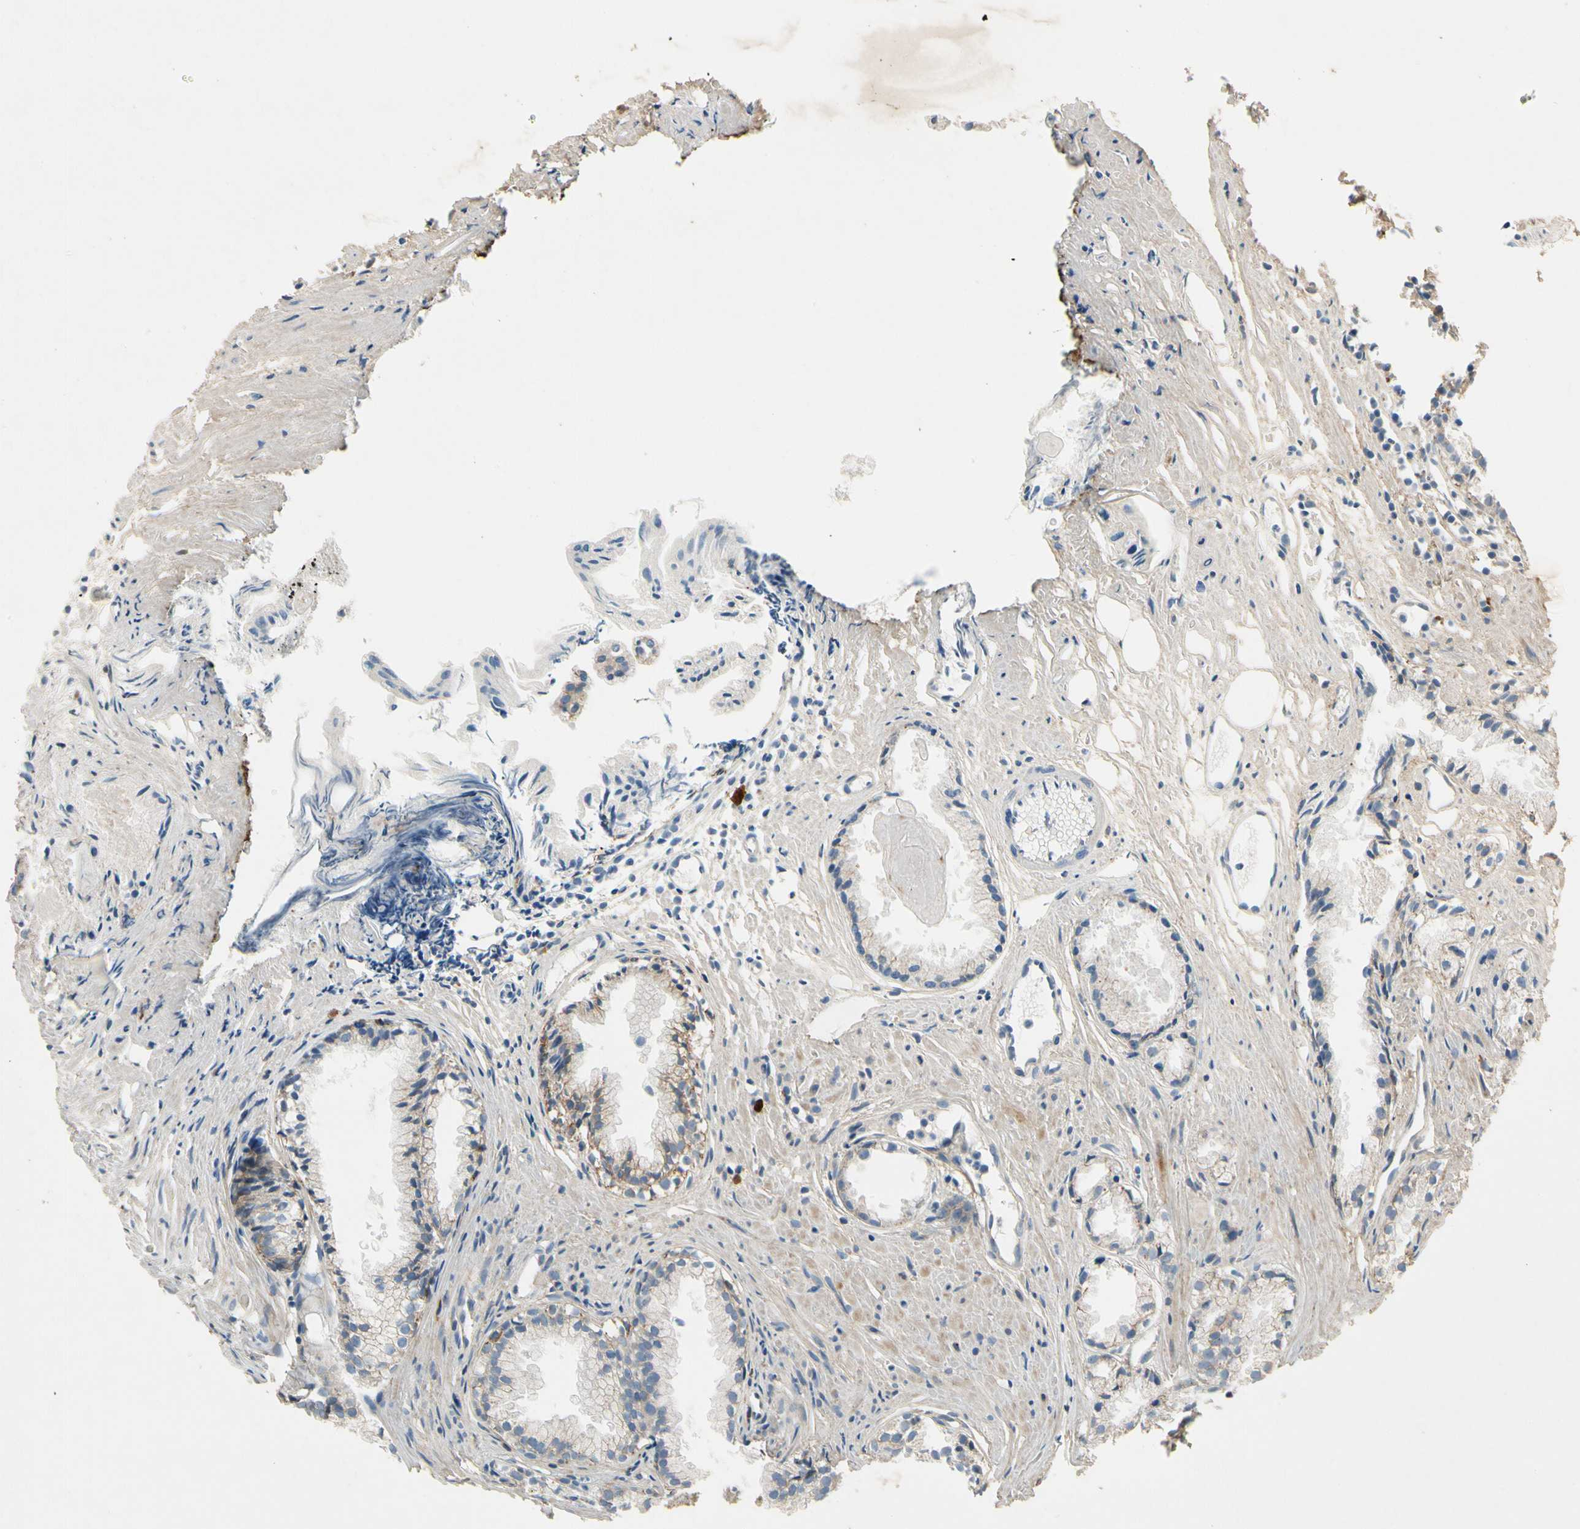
{"staining": {"intensity": "weak", "quantity": "25%-75%", "location": "cytoplasmic/membranous"}, "tissue": "prostate cancer", "cell_type": "Tumor cells", "image_type": "cancer", "snomed": [{"axis": "morphology", "description": "Adenocarcinoma, Low grade"}, {"axis": "topography", "description": "Prostate"}], "caption": "DAB immunohistochemical staining of prostate adenocarcinoma (low-grade) demonstrates weak cytoplasmic/membranous protein positivity in approximately 25%-75% of tumor cells.", "gene": "MST1R", "patient": {"sex": "male", "age": 72}}